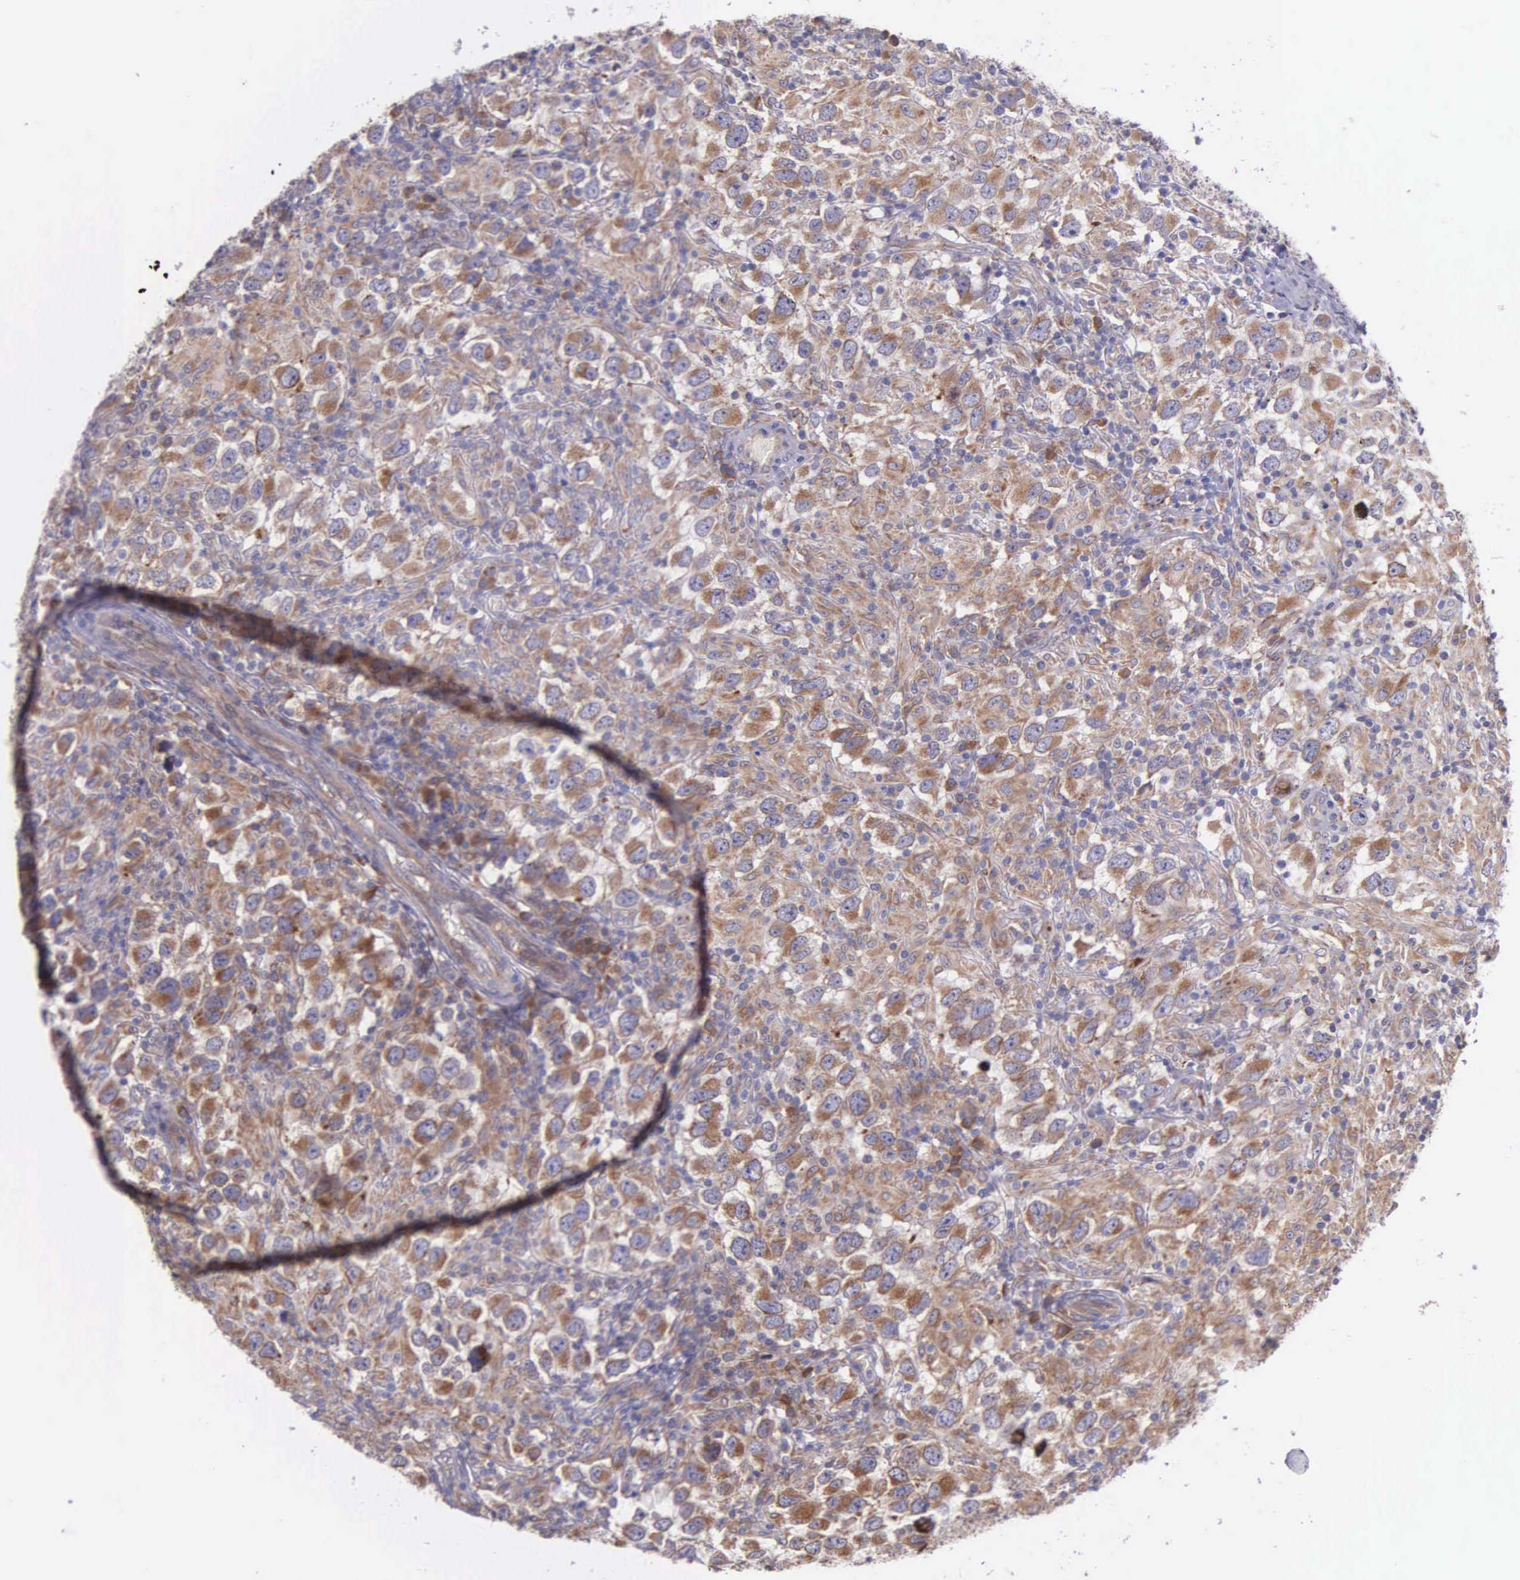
{"staining": {"intensity": "moderate", "quantity": ">75%", "location": "cytoplasmic/membranous"}, "tissue": "testis cancer", "cell_type": "Tumor cells", "image_type": "cancer", "snomed": [{"axis": "morphology", "description": "Carcinoma, Embryonal, NOS"}, {"axis": "topography", "description": "Testis"}], "caption": "Human testis cancer (embryonal carcinoma) stained for a protein (brown) shows moderate cytoplasmic/membranous positive staining in about >75% of tumor cells.", "gene": "NSDHL", "patient": {"sex": "male", "age": 21}}